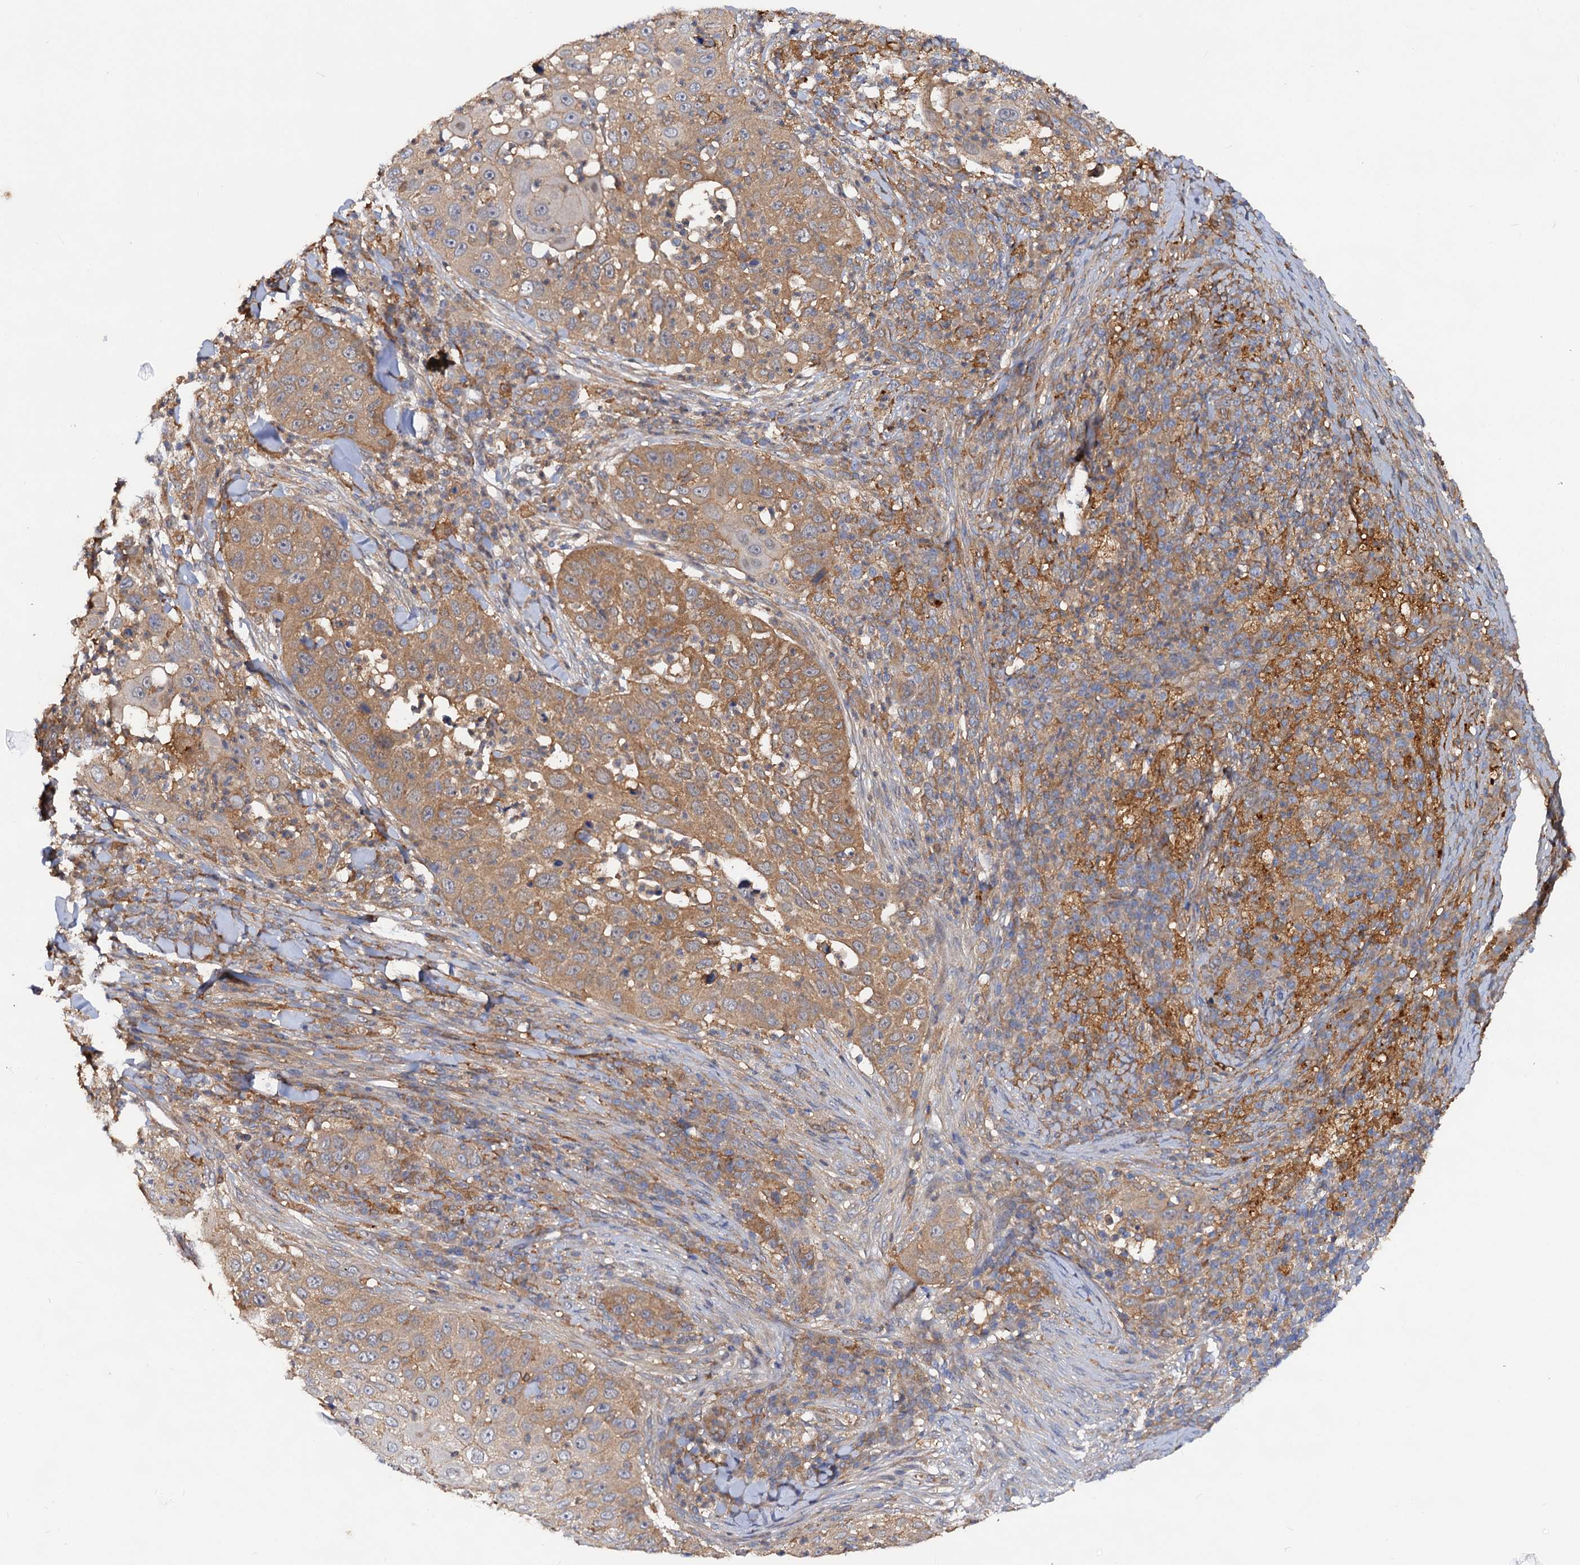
{"staining": {"intensity": "moderate", "quantity": ">75%", "location": "cytoplasmic/membranous"}, "tissue": "skin cancer", "cell_type": "Tumor cells", "image_type": "cancer", "snomed": [{"axis": "morphology", "description": "Squamous cell carcinoma, NOS"}, {"axis": "topography", "description": "Skin"}], "caption": "Moderate cytoplasmic/membranous staining is seen in about >75% of tumor cells in skin cancer (squamous cell carcinoma).", "gene": "VPS29", "patient": {"sex": "female", "age": 44}}